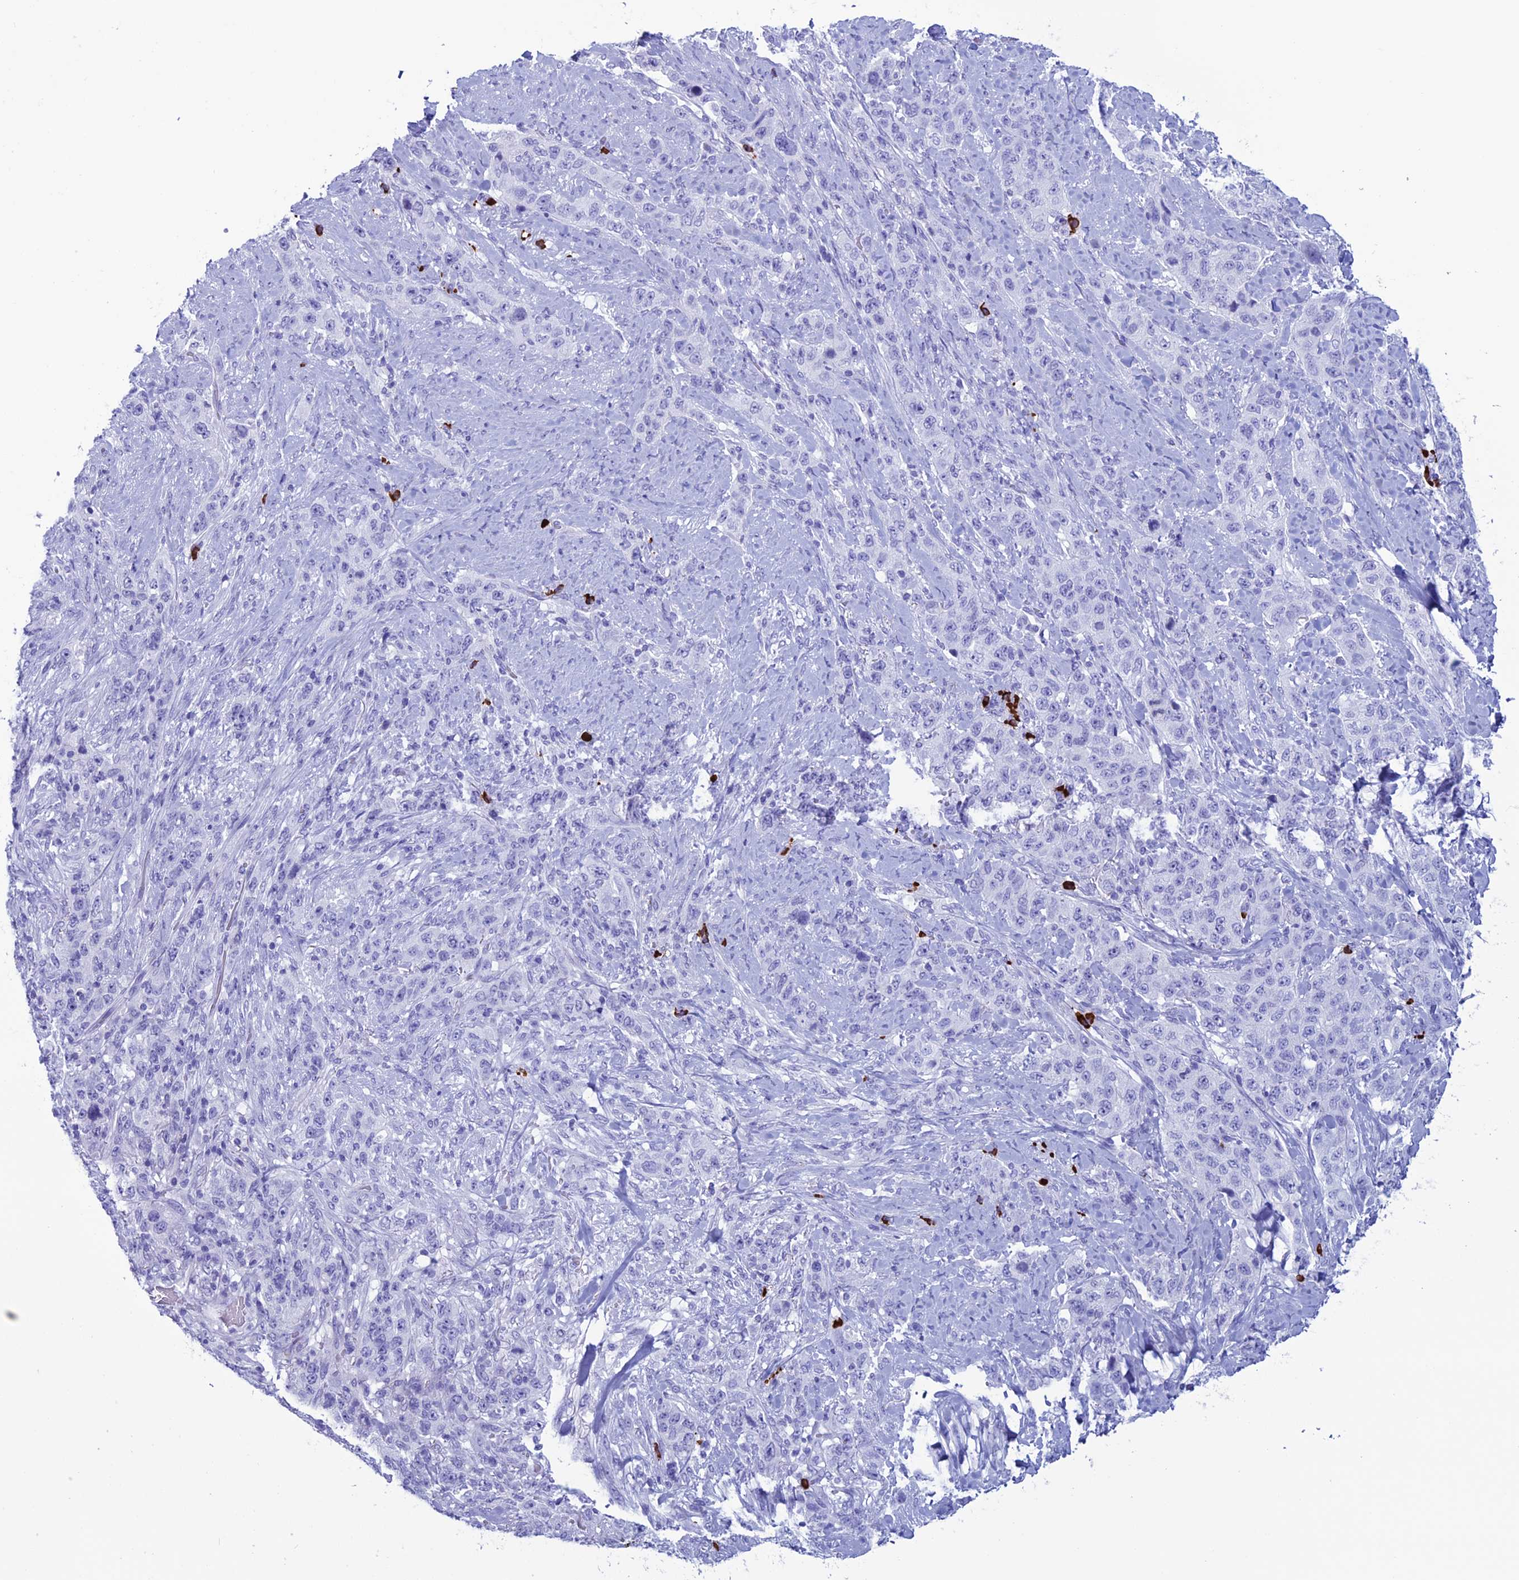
{"staining": {"intensity": "negative", "quantity": "none", "location": "none"}, "tissue": "stomach cancer", "cell_type": "Tumor cells", "image_type": "cancer", "snomed": [{"axis": "morphology", "description": "Adenocarcinoma, NOS"}, {"axis": "topography", "description": "Stomach"}], "caption": "Immunohistochemistry micrograph of neoplastic tissue: stomach cancer (adenocarcinoma) stained with DAB displays no significant protein expression in tumor cells.", "gene": "MZB1", "patient": {"sex": "male", "age": 48}}